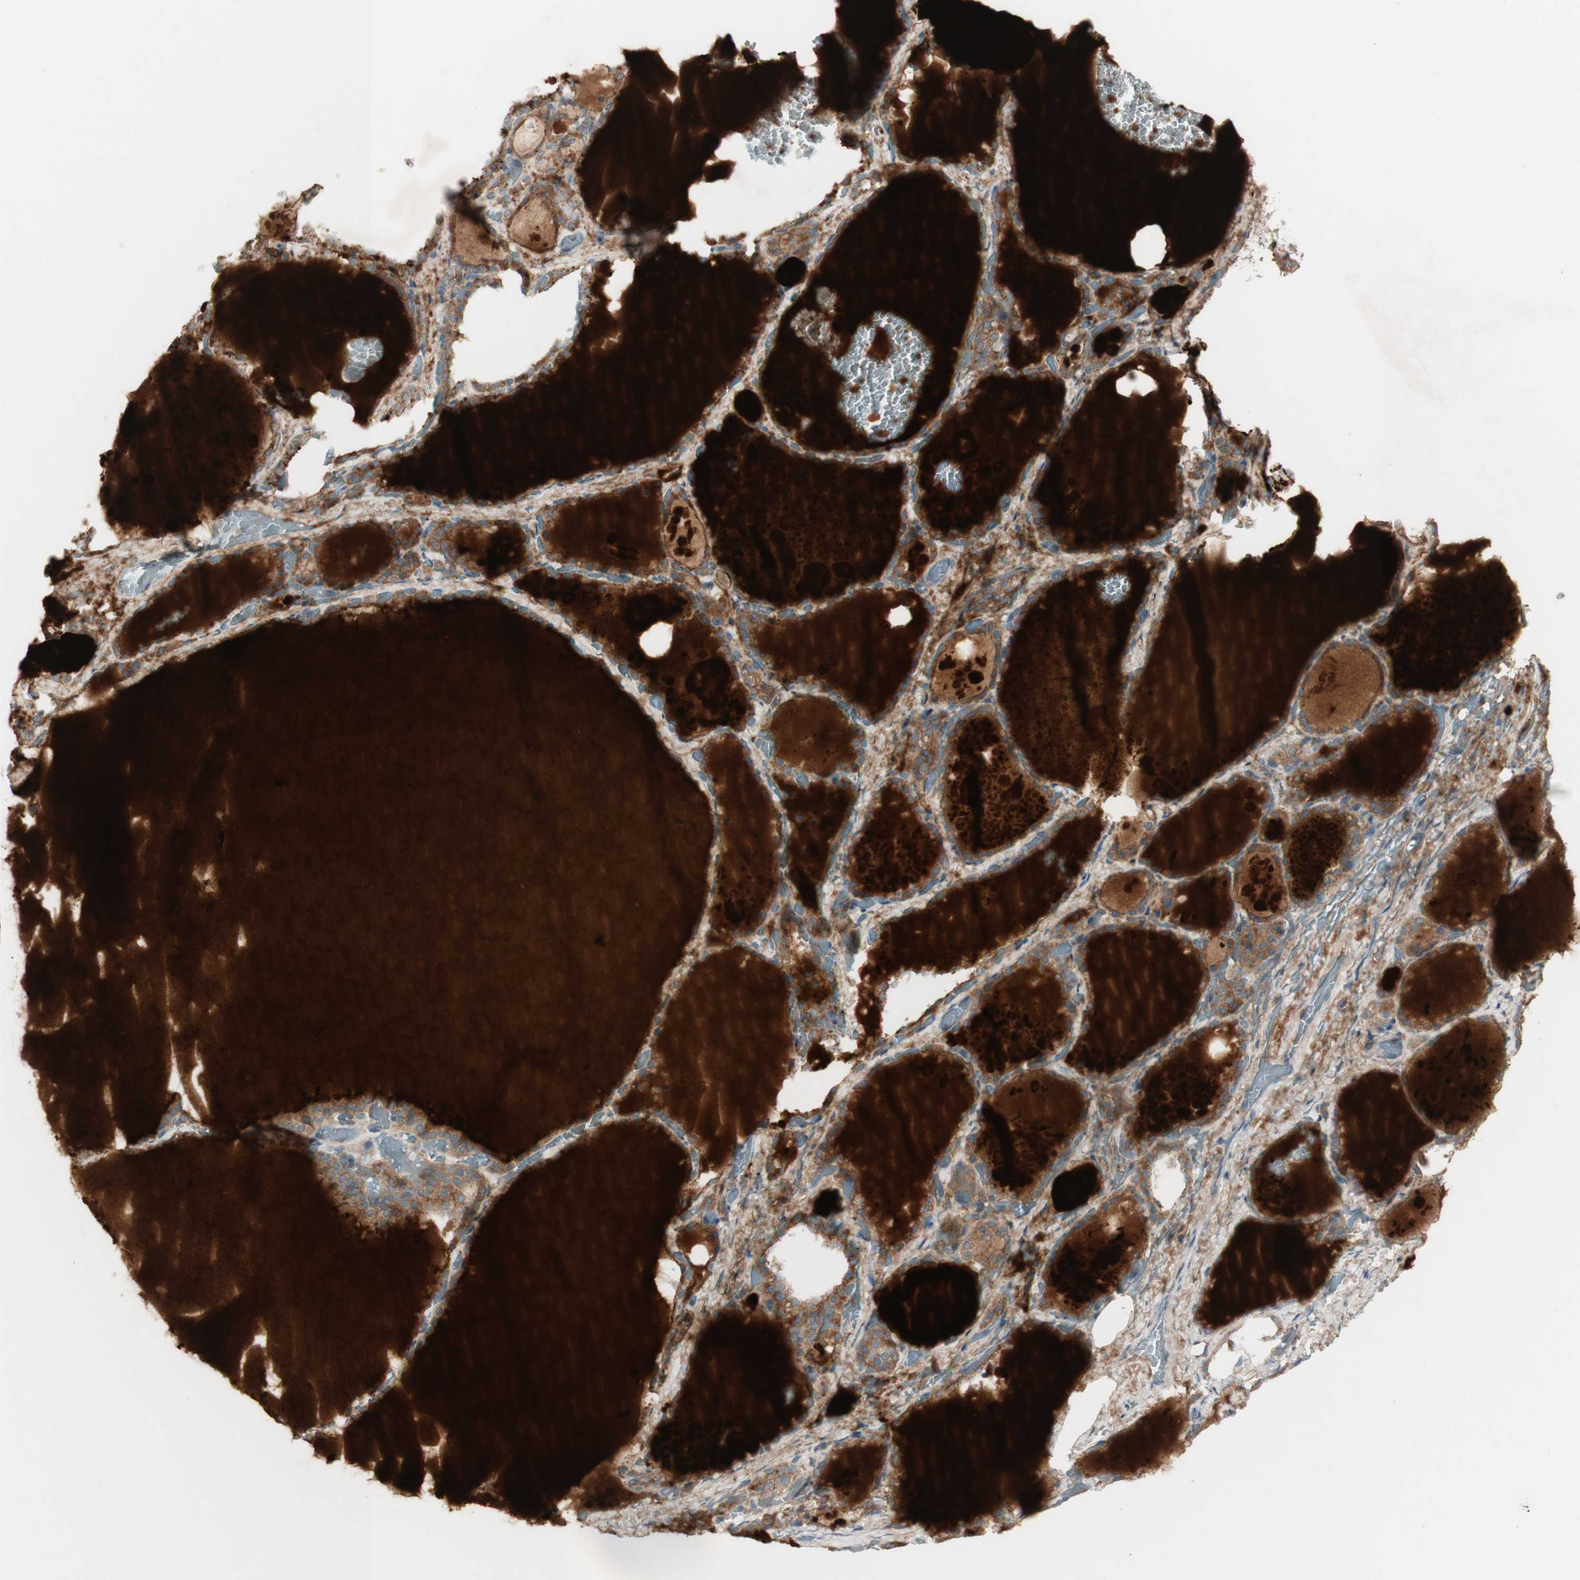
{"staining": {"intensity": "strong", "quantity": ">75%", "location": "cytoplasmic/membranous"}, "tissue": "thyroid gland", "cell_type": "Glandular cells", "image_type": "normal", "snomed": [{"axis": "morphology", "description": "Normal tissue, NOS"}, {"axis": "topography", "description": "Thyroid gland"}], "caption": "Normal thyroid gland exhibits strong cytoplasmic/membranous positivity in about >75% of glandular cells.", "gene": "PTGER4", "patient": {"sex": "male", "age": 61}}